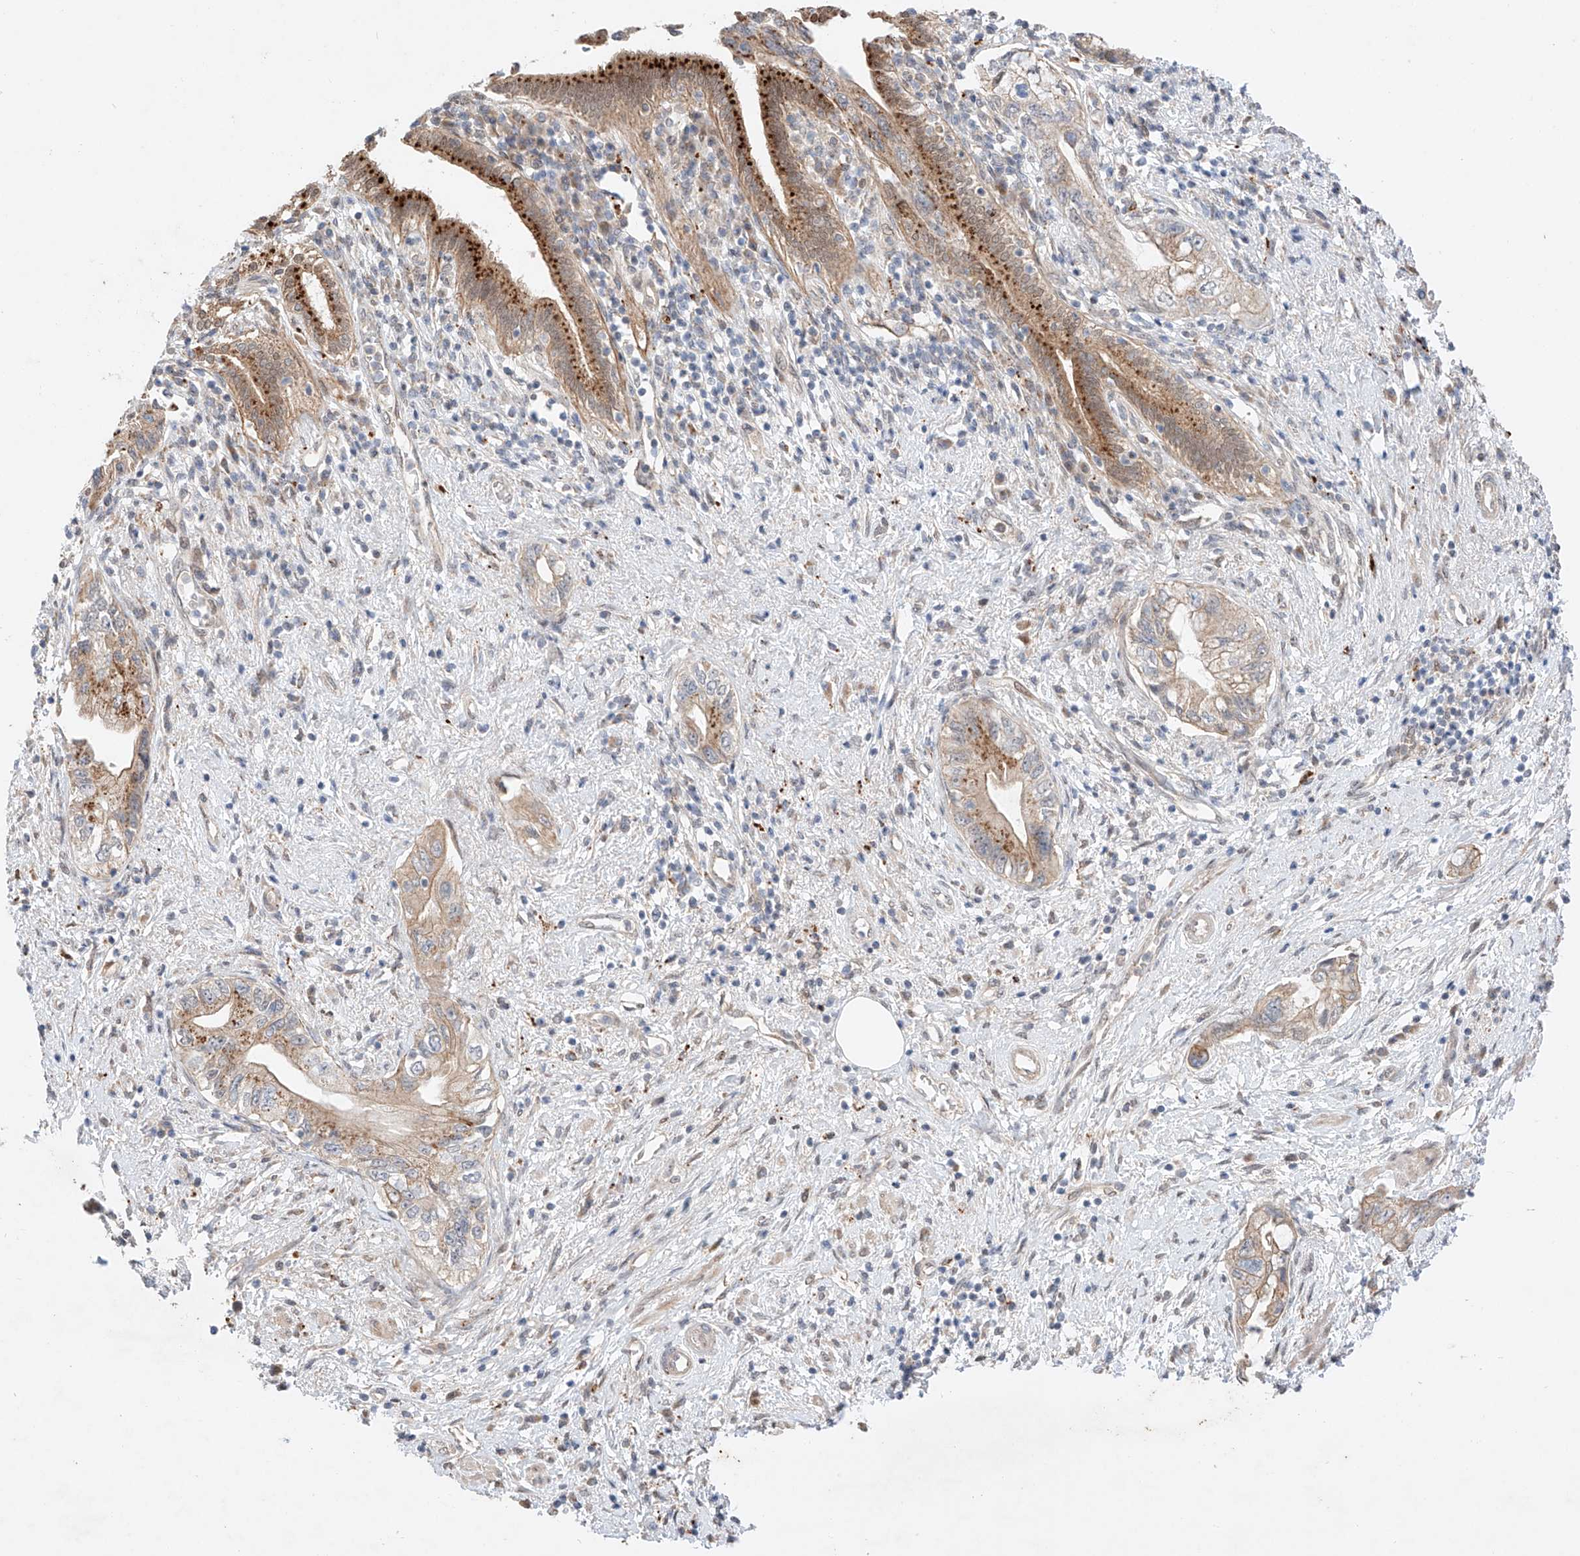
{"staining": {"intensity": "strong", "quantity": "25%-75%", "location": "cytoplasmic/membranous"}, "tissue": "pancreatic cancer", "cell_type": "Tumor cells", "image_type": "cancer", "snomed": [{"axis": "morphology", "description": "Adenocarcinoma, NOS"}, {"axis": "topography", "description": "Pancreas"}], "caption": "A micrograph of human pancreatic adenocarcinoma stained for a protein displays strong cytoplasmic/membranous brown staining in tumor cells.", "gene": "GCNT1", "patient": {"sex": "female", "age": 73}}